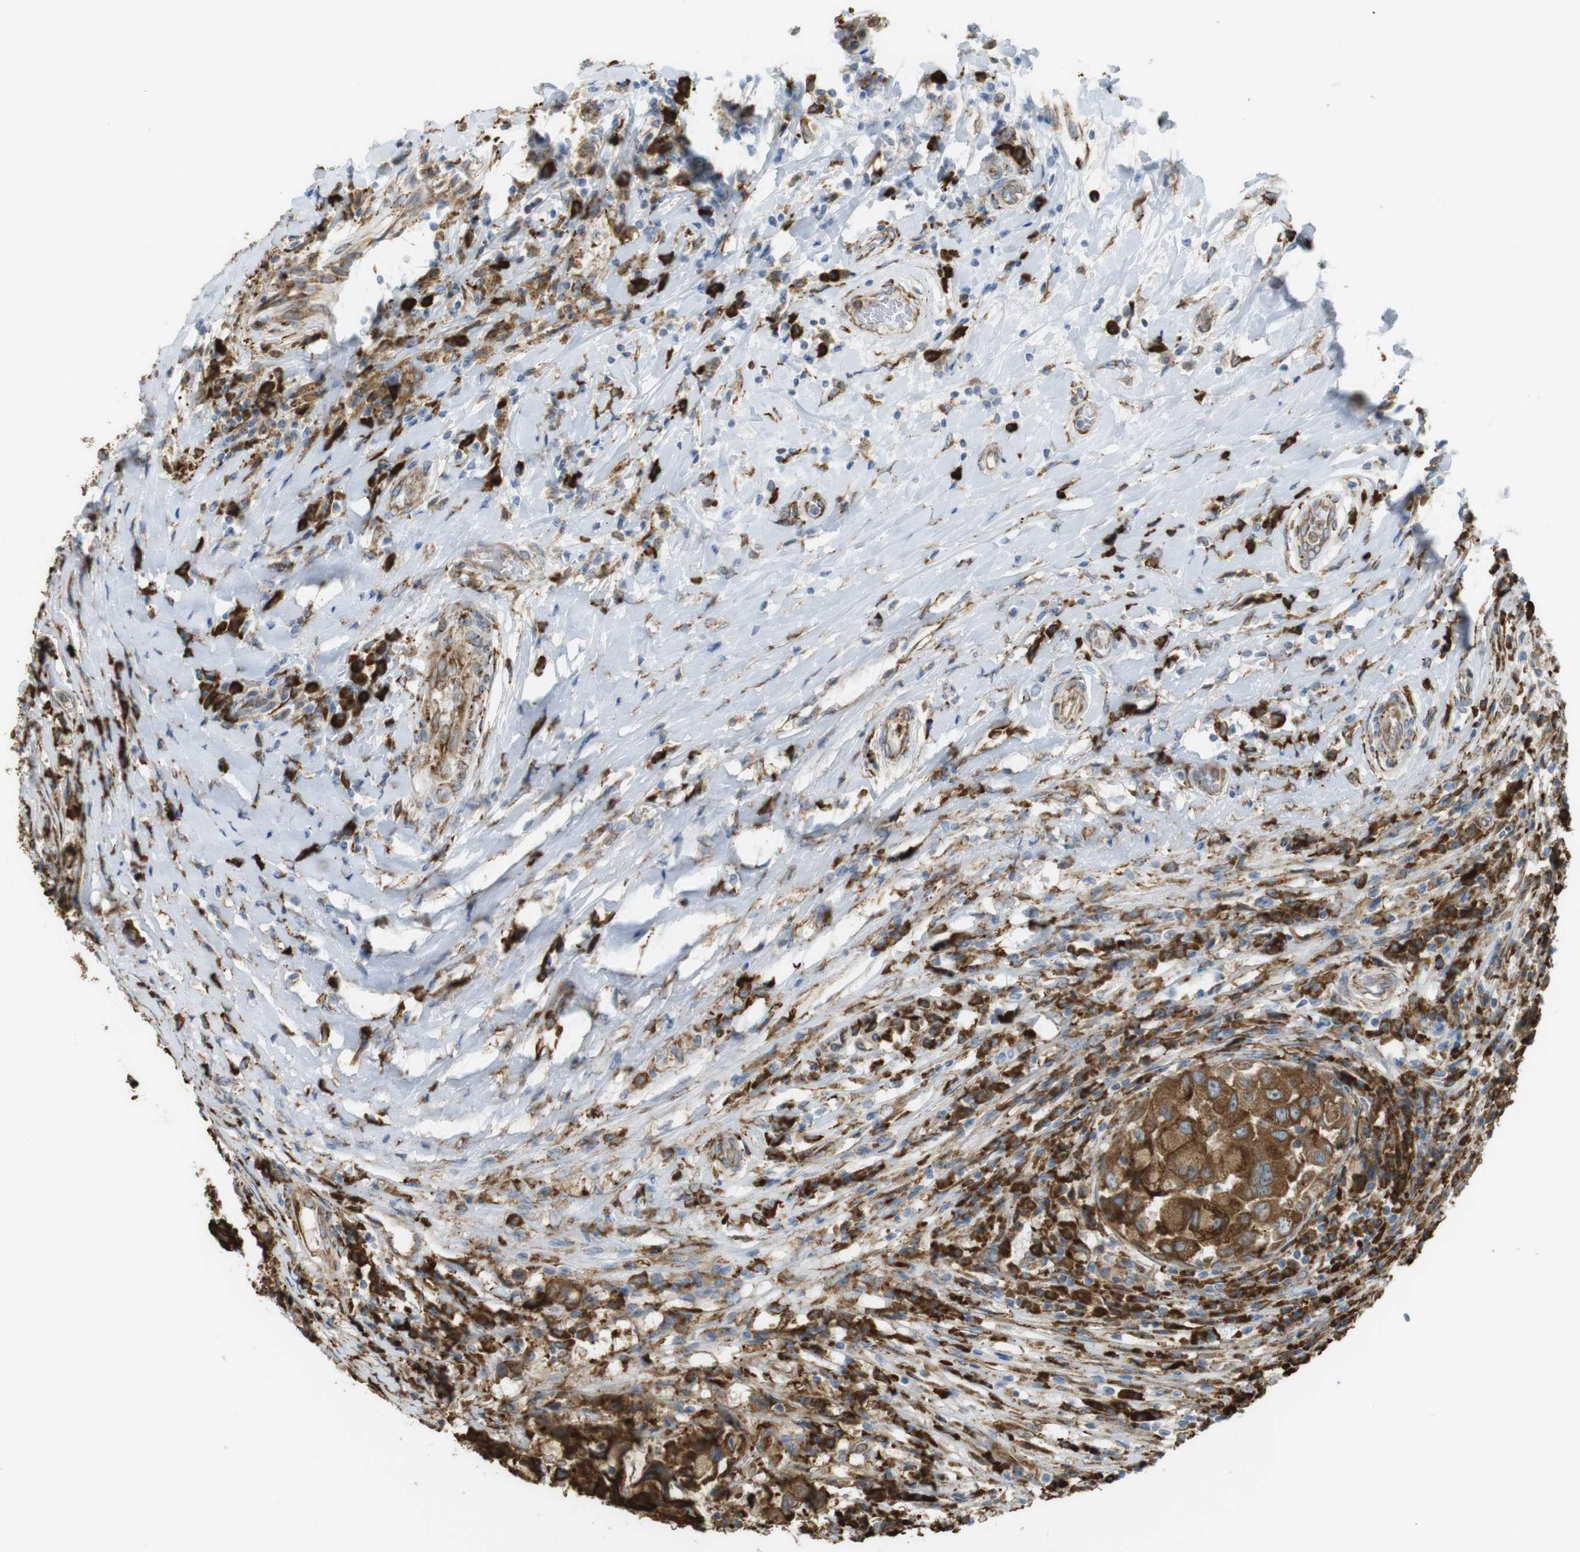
{"staining": {"intensity": "strong", "quantity": ">75%", "location": "cytoplasmic/membranous"}, "tissue": "breast cancer", "cell_type": "Tumor cells", "image_type": "cancer", "snomed": [{"axis": "morphology", "description": "Duct carcinoma"}, {"axis": "topography", "description": "Breast"}], "caption": "An image of human breast cancer stained for a protein demonstrates strong cytoplasmic/membranous brown staining in tumor cells. Nuclei are stained in blue.", "gene": "MBOAT2", "patient": {"sex": "female", "age": 27}}